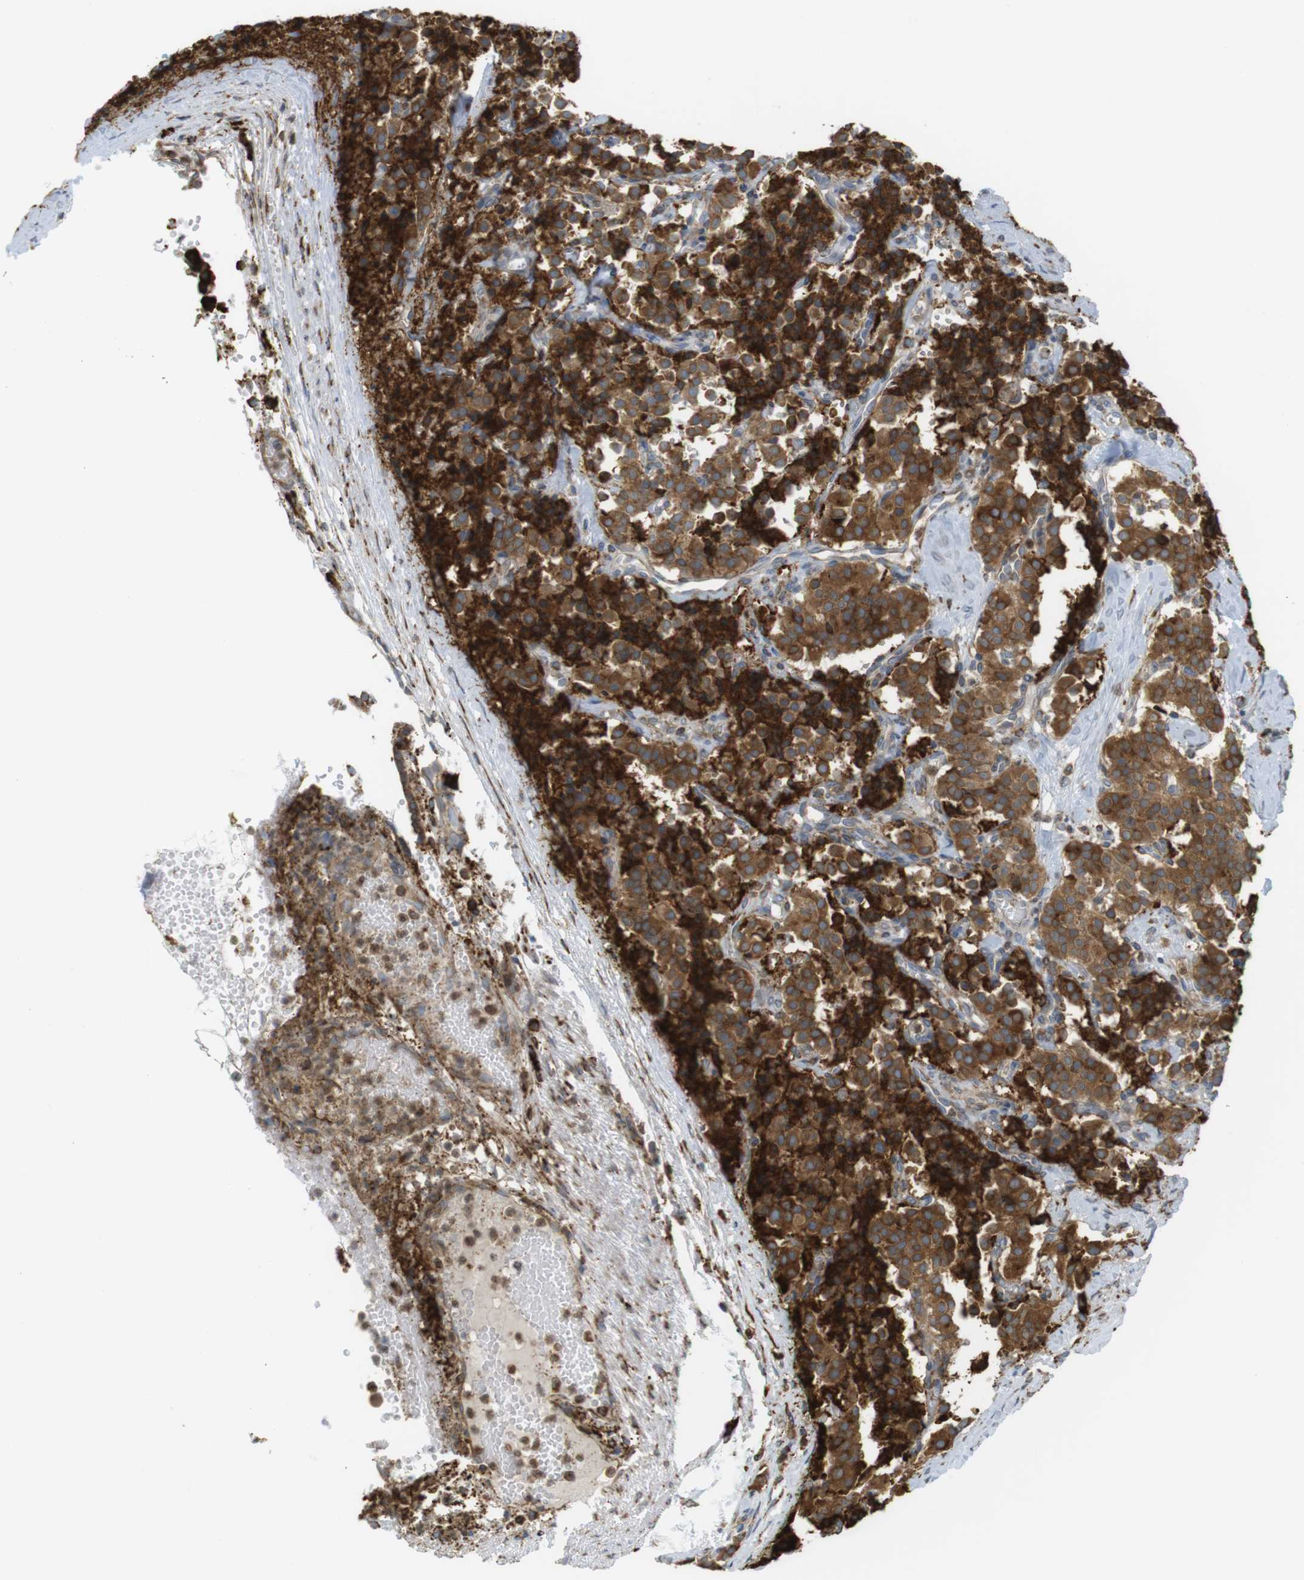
{"staining": {"intensity": "strong", "quantity": ">75%", "location": "cytoplasmic/membranous"}, "tissue": "carcinoid", "cell_type": "Tumor cells", "image_type": "cancer", "snomed": [{"axis": "morphology", "description": "Carcinoid, malignant, NOS"}, {"axis": "topography", "description": "Lung"}], "caption": "Immunohistochemistry (IHC) micrograph of neoplastic tissue: malignant carcinoid stained using IHC displays high levels of strong protein expression localized specifically in the cytoplasmic/membranous of tumor cells, appearing as a cytoplasmic/membranous brown color.", "gene": "MBOAT2", "patient": {"sex": "male", "age": 30}}